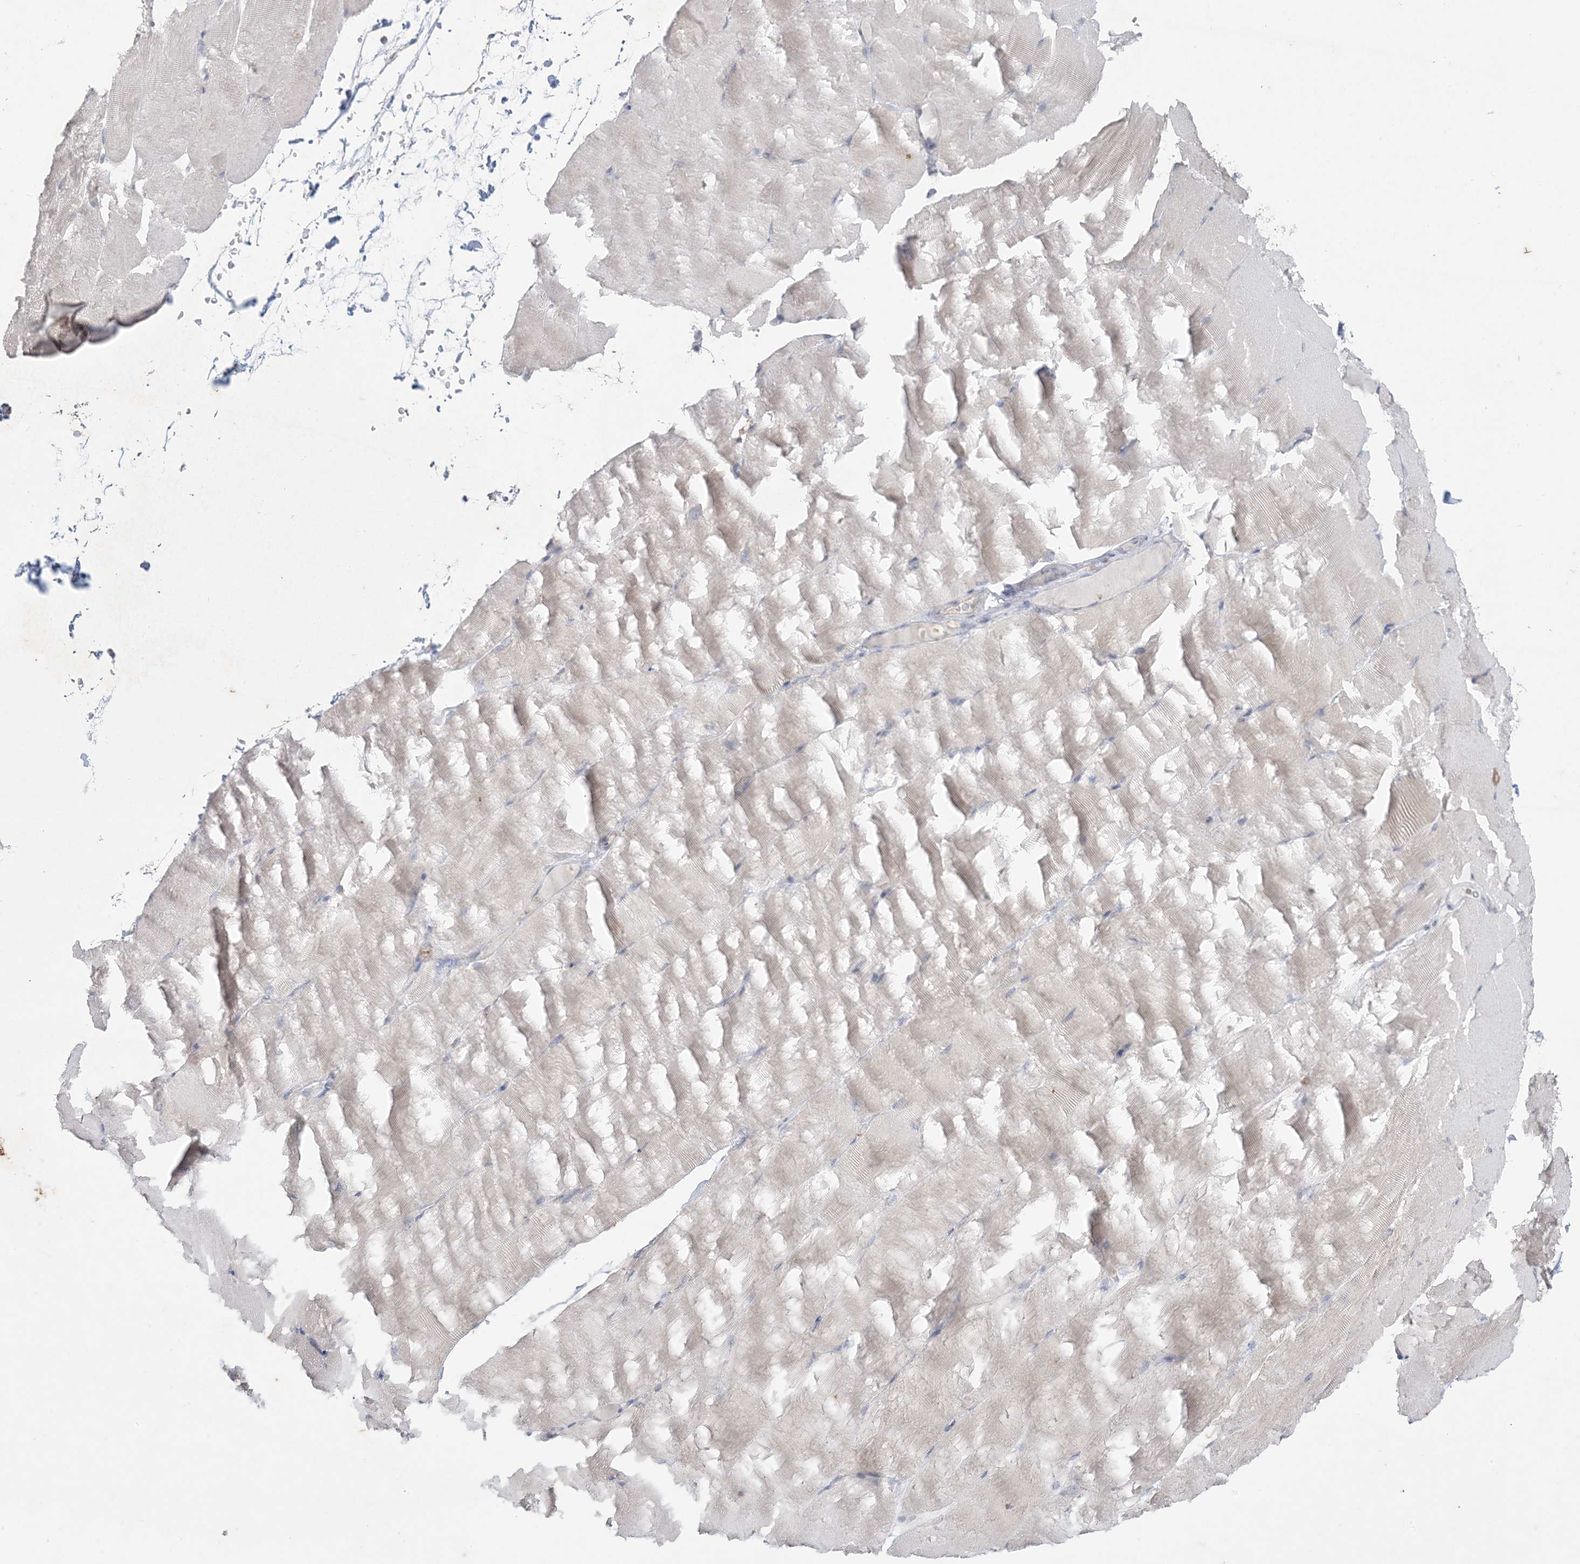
{"staining": {"intensity": "negative", "quantity": "none", "location": "none"}, "tissue": "skeletal muscle", "cell_type": "Myocytes", "image_type": "normal", "snomed": [{"axis": "morphology", "description": "Normal tissue, NOS"}, {"axis": "topography", "description": "Skeletal muscle"}, {"axis": "topography", "description": "Parathyroid gland"}], "caption": "The image reveals no staining of myocytes in unremarkable skeletal muscle. (DAB immunohistochemistry visualized using brightfield microscopy, high magnification).", "gene": "KIF3A", "patient": {"sex": "female", "age": 37}}